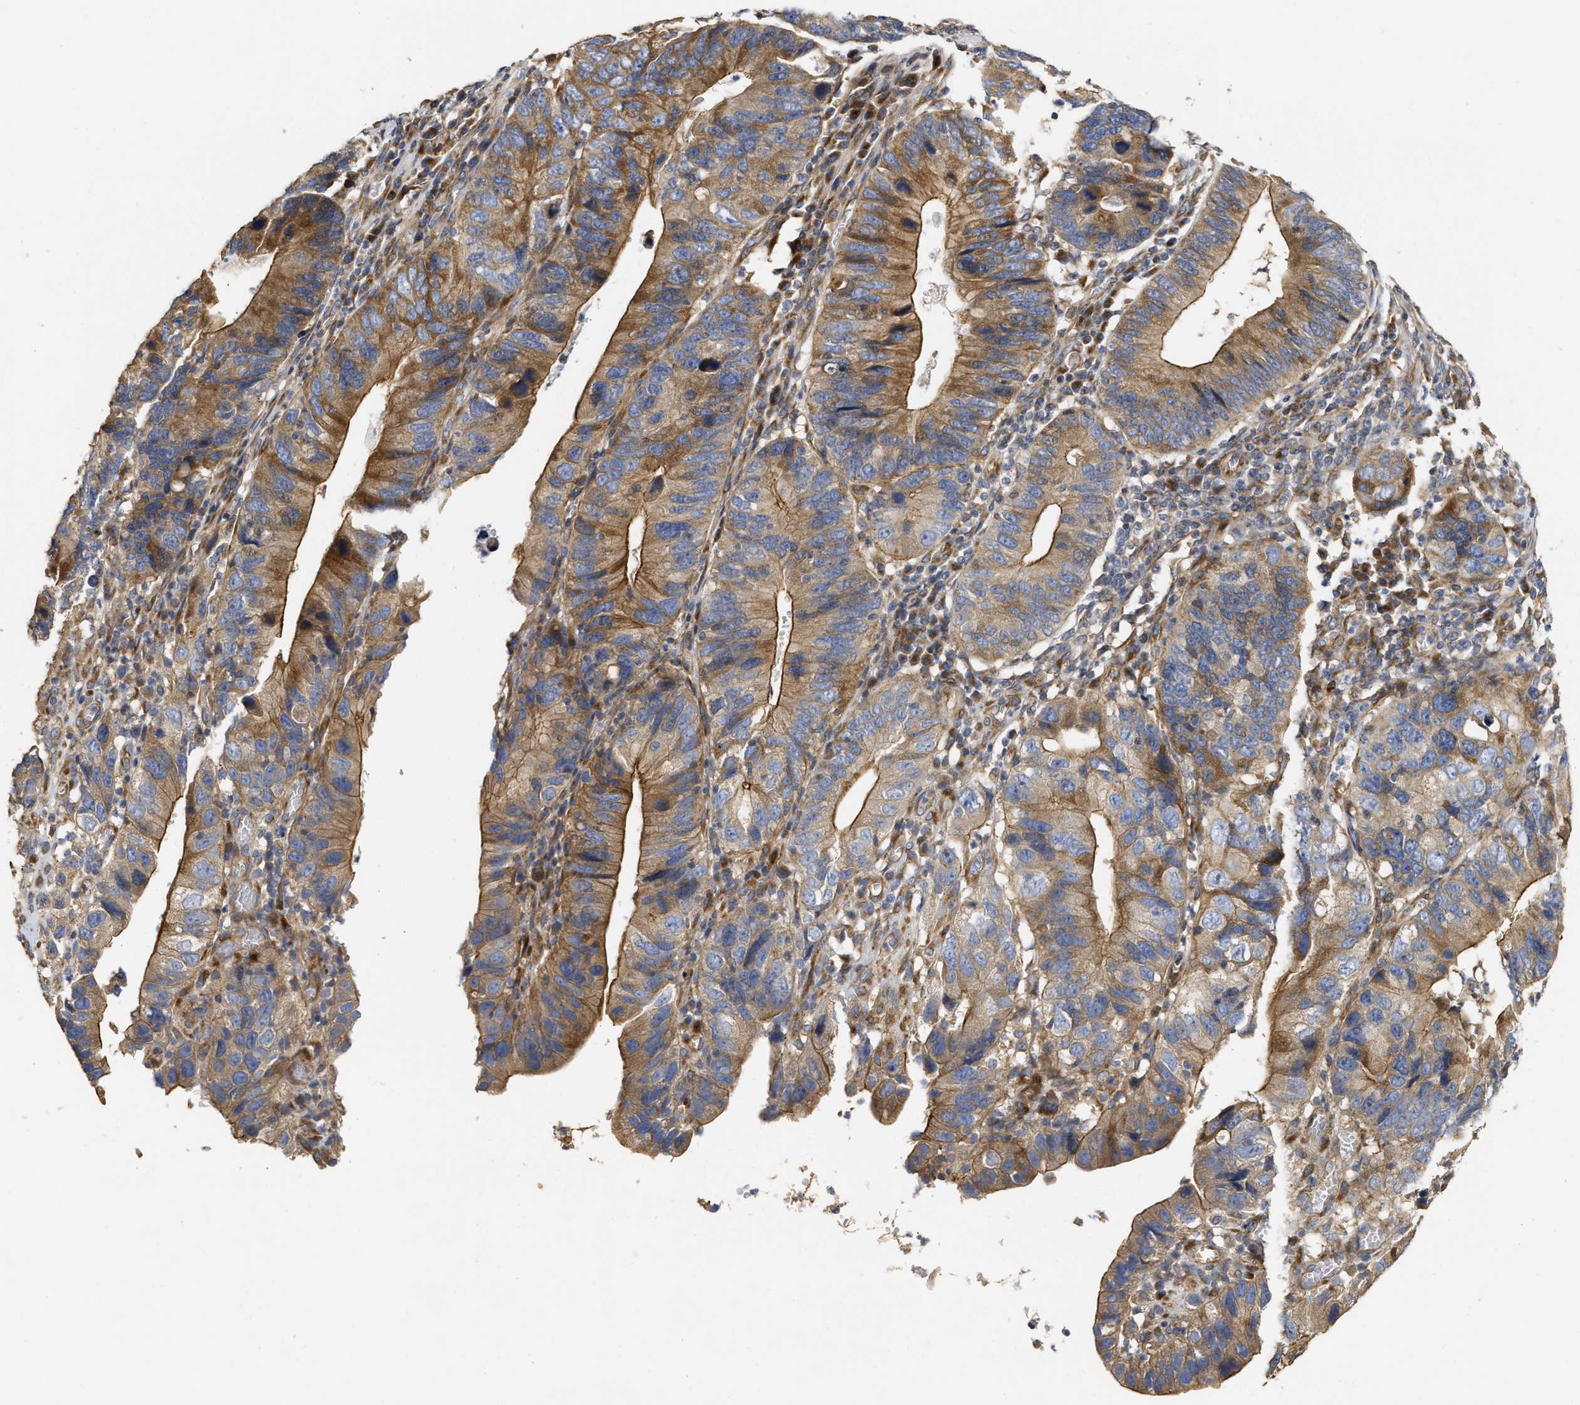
{"staining": {"intensity": "moderate", "quantity": ">75%", "location": "cytoplasmic/membranous"}, "tissue": "stomach cancer", "cell_type": "Tumor cells", "image_type": "cancer", "snomed": [{"axis": "morphology", "description": "Adenocarcinoma, NOS"}, {"axis": "topography", "description": "Stomach"}], "caption": "A brown stain highlights moderate cytoplasmic/membranous expression of a protein in human stomach cancer tumor cells.", "gene": "NAV1", "patient": {"sex": "male", "age": 59}}